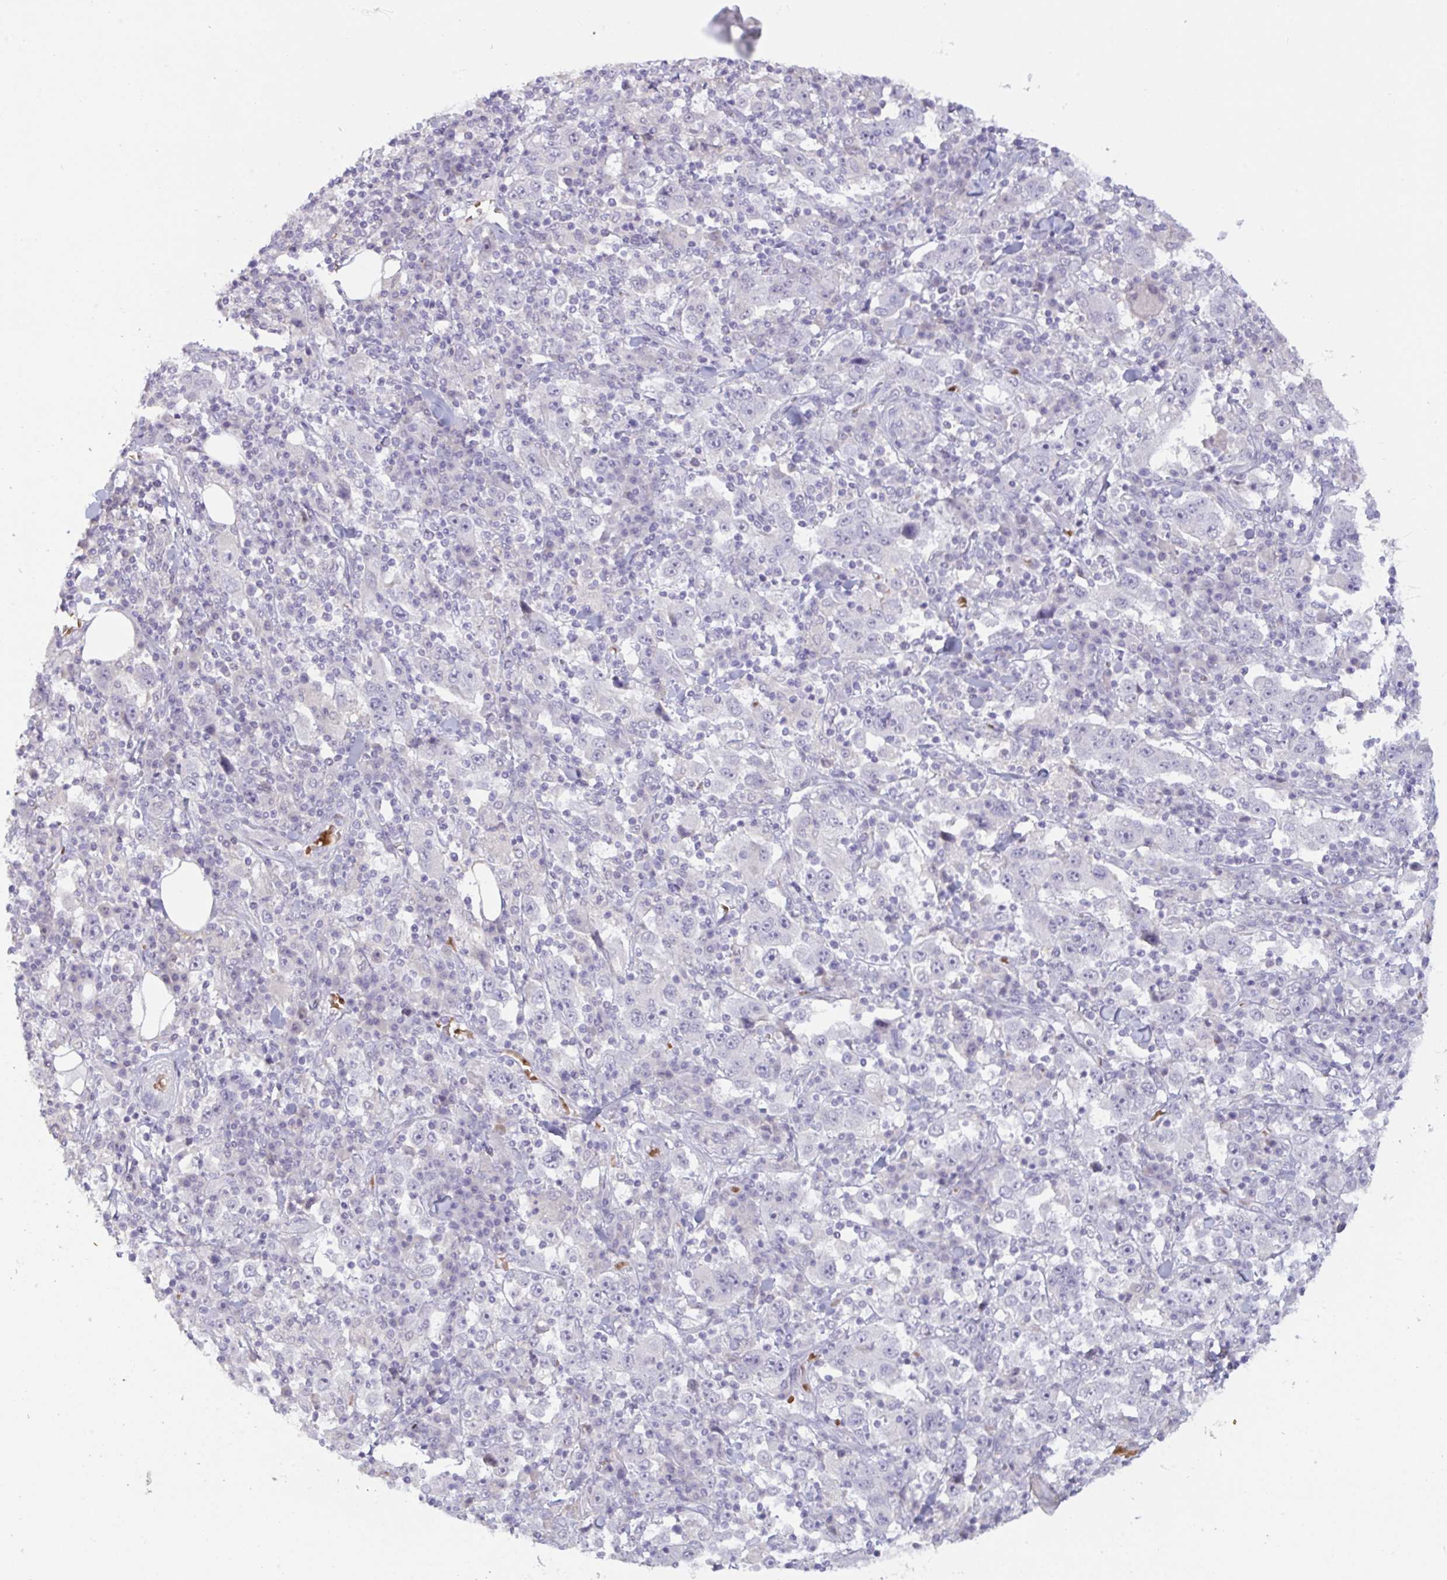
{"staining": {"intensity": "negative", "quantity": "none", "location": "none"}, "tissue": "stomach cancer", "cell_type": "Tumor cells", "image_type": "cancer", "snomed": [{"axis": "morphology", "description": "Normal tissue, NOS"}, {"axis": "morphology", "description": "Adenocarcinoma, NOS"}, {"axis": "topography", "description": "Stomach, upper"}, {"axis": "topography", "description": "Stomach"}], "caption": "A micrograph of human adenocarcinoma (stomach) is negative for staining in tumor cells.", "gene": "RFPL4B", "patient": {"sex": "male", "age": 59}}